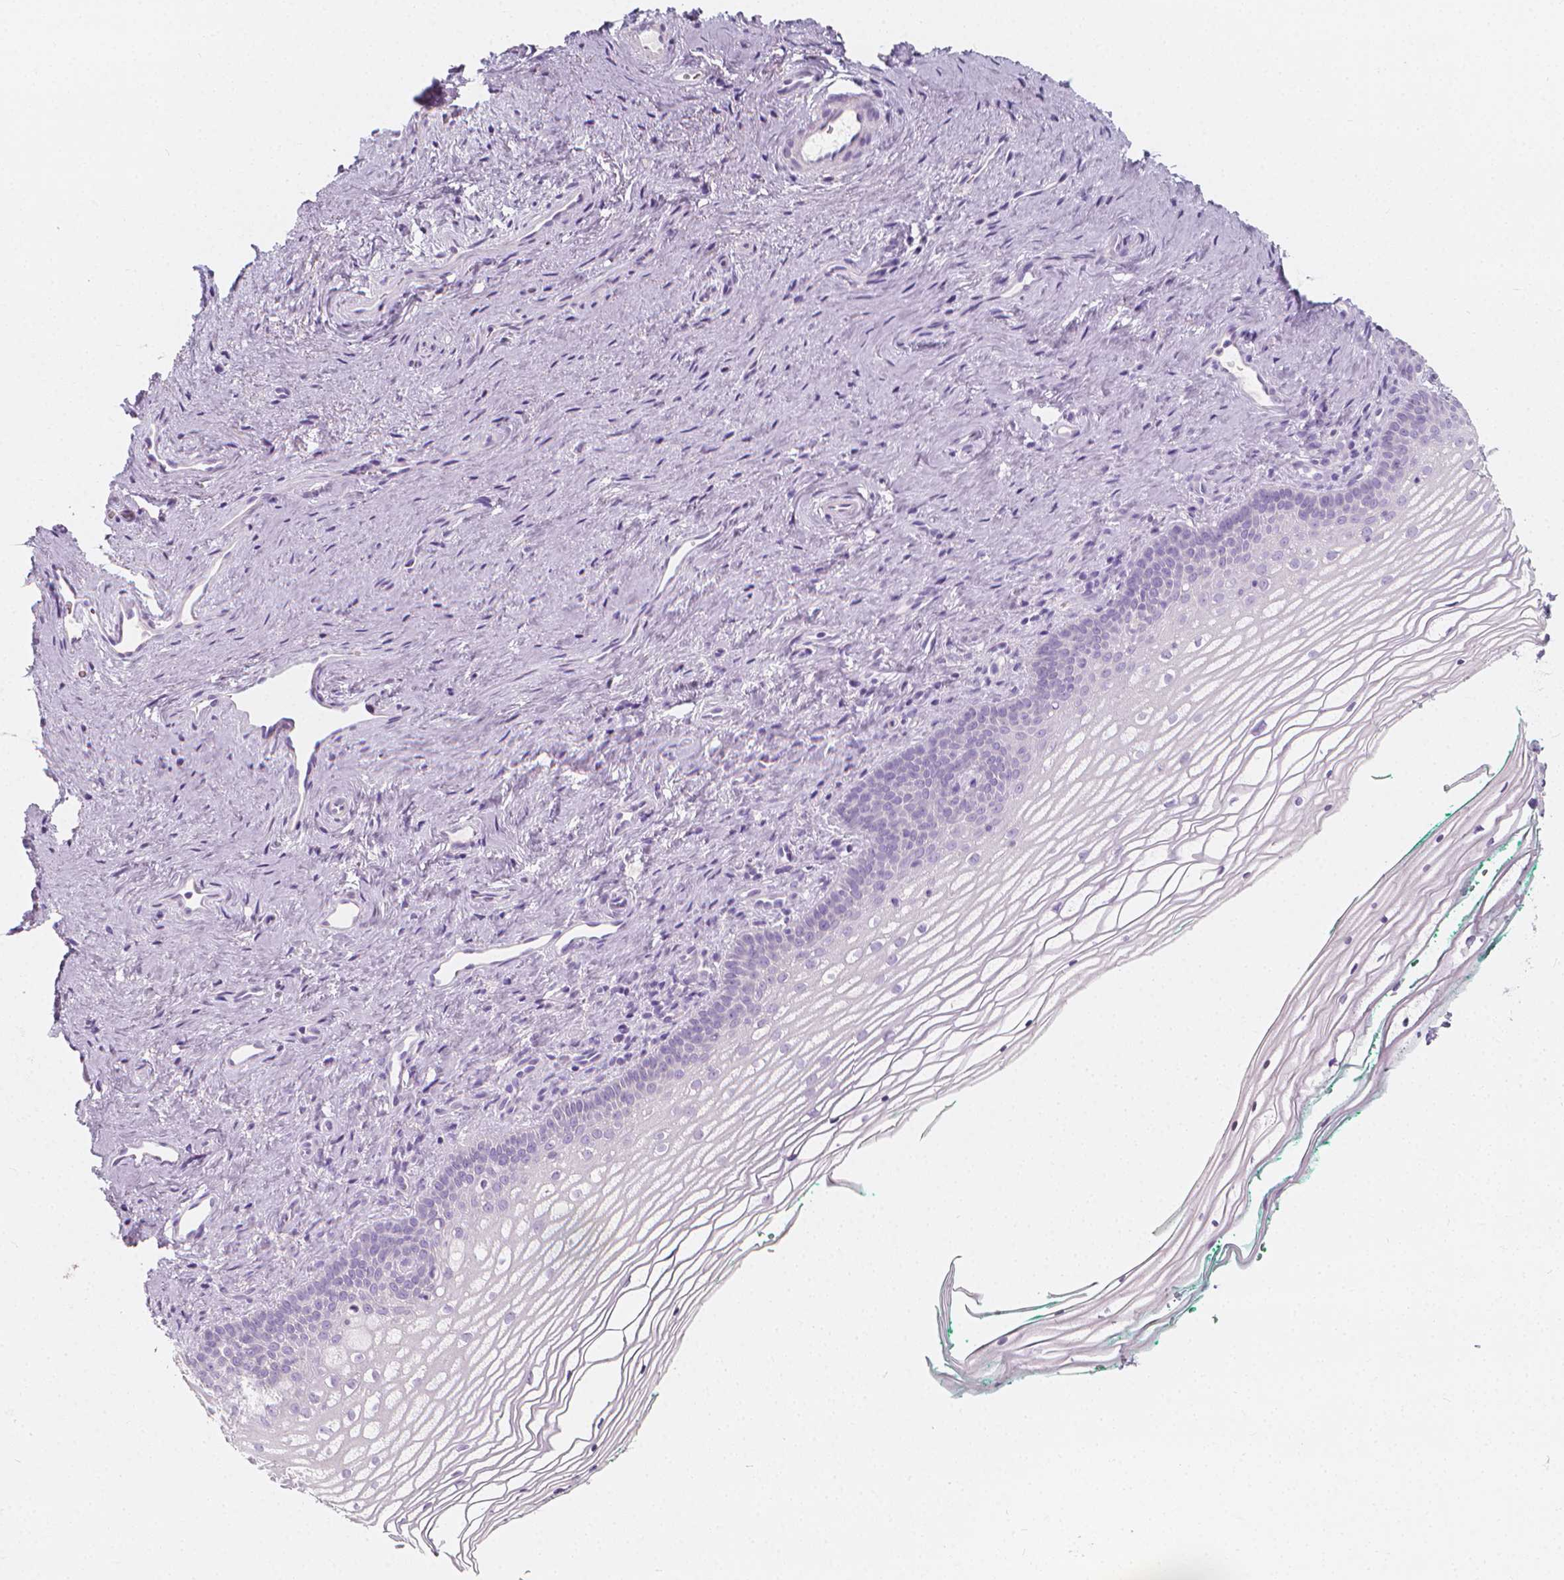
{"staining": {"intensity": "negative", "quantity": "none", "location": "none"}, "tissue": "vagina", "cell_type": "Squamous epithelial cells", "image_type": "normal", "snomed": [{"axis": "morphology", "description": "Normal tissue, NOS"}, {"axis": "topography", "description": "Vagina"}], "caption": "DAB (3,3'-diaminobenzidine) immunohistochemical staining of normal human vagina exhibits no significant positivity in squamous epithelial cells. Brightfield microscopy of immunohistochemistry (IHC) stained with DAB (3,3'-diaminobenzidine) (brown) and hematoxylin (blue), captured at high magnification.", "gene": "RBFOX1", "patient": {"sex": "female", "age": 44}}